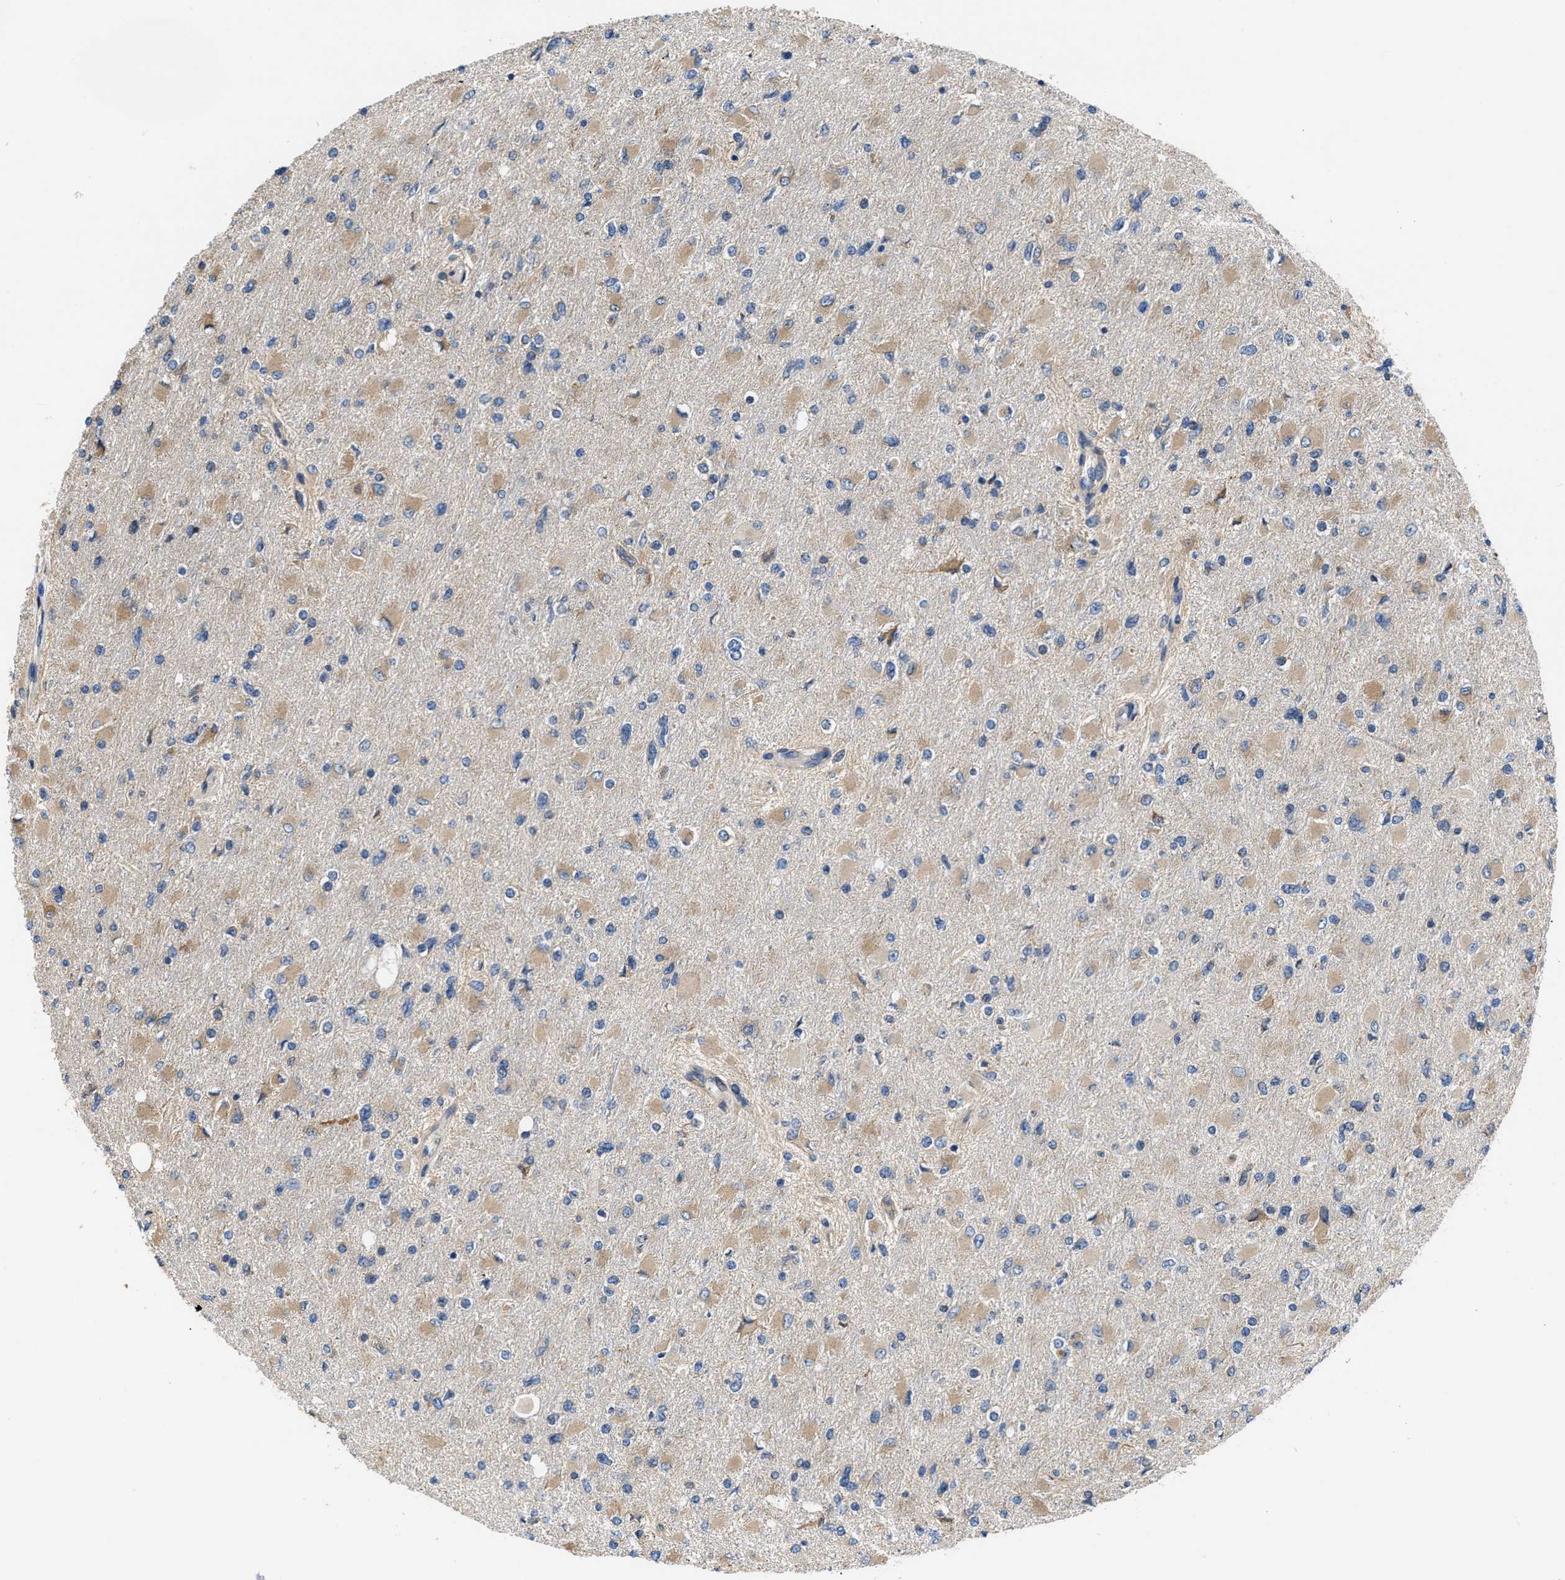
{"staining": {"intensity": "weak", "quantity": ">75%", "location": "cytoplasmic/membranous"}, "tissue": "glioma", "cell_type": "Tumor cells", "image_type": "cancer", "snomed": [{"axis": "morphology", "description": "Glioma, malignant, High grade"}, {"axis": "topography", "description": "Cerebral cortex"}], "caption": "About >75% of tumor cells in human high-grade glioma (malignant) demonstrate weak cytoplasmic/membranous protein positivity as visualized by brown immunohistochemical staining.", "gene": "CEP128", "patient": {"sex": "female", "age": 36}}